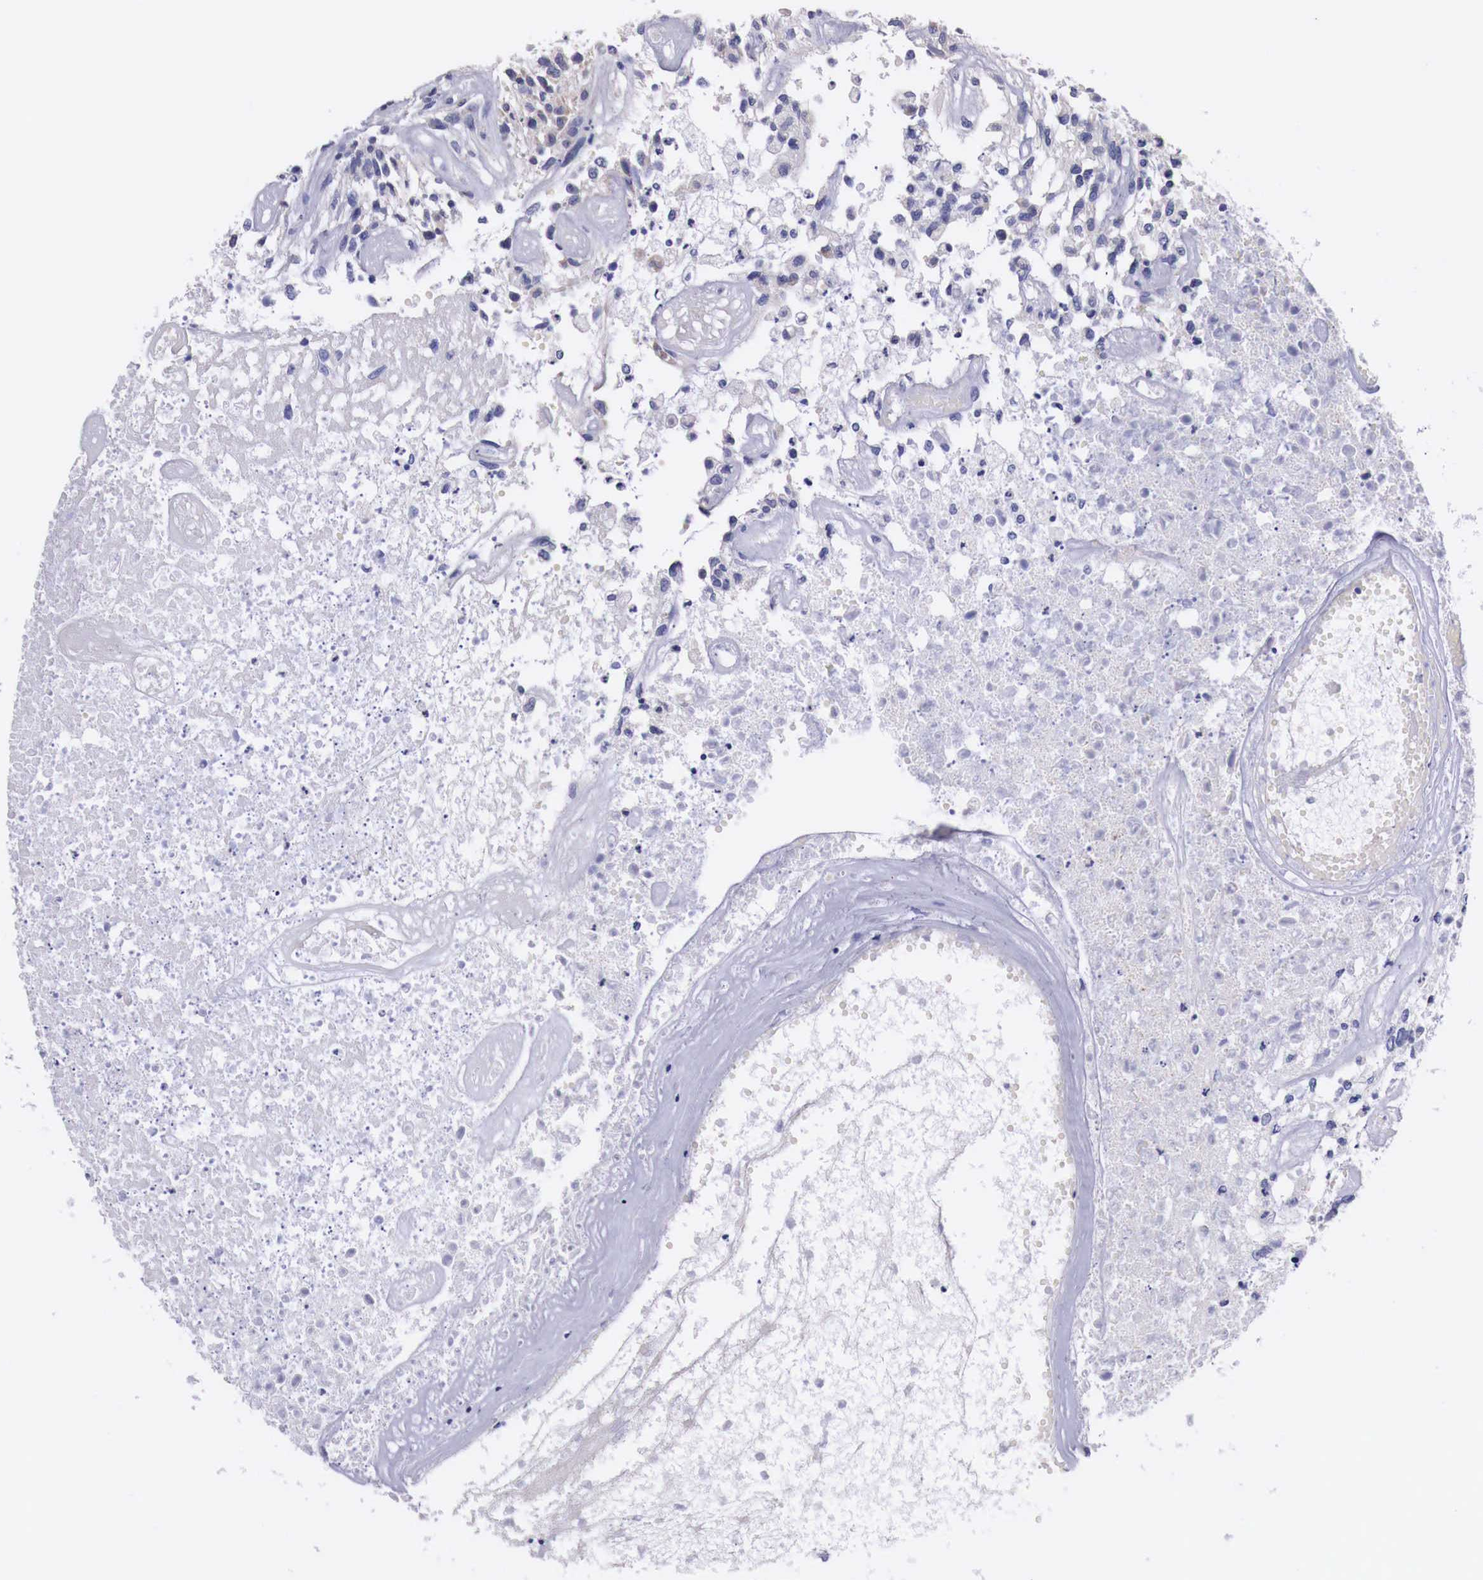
{"staining": {"intensity": "negative", "quantity": "none", "location": "none"}, "tissue": "glioma", "cell_type": "Tumor cells", "image_type": "cancer", "snomed": [{"axis": "morphology", "description": "Glioma, malignant, High grade"}, {"axis": "topography", "description": "Brain"}], "caption": "DAB (3,3'-diaminobenzidine) immunohistochemical staining of human glioma shows no significant expression in tumor cells. (Immunohistochemistry (ihc), brightfield microscopy, high magnification).", "gene": "NREP", "patient": {"sex": "male", "age": 77}}